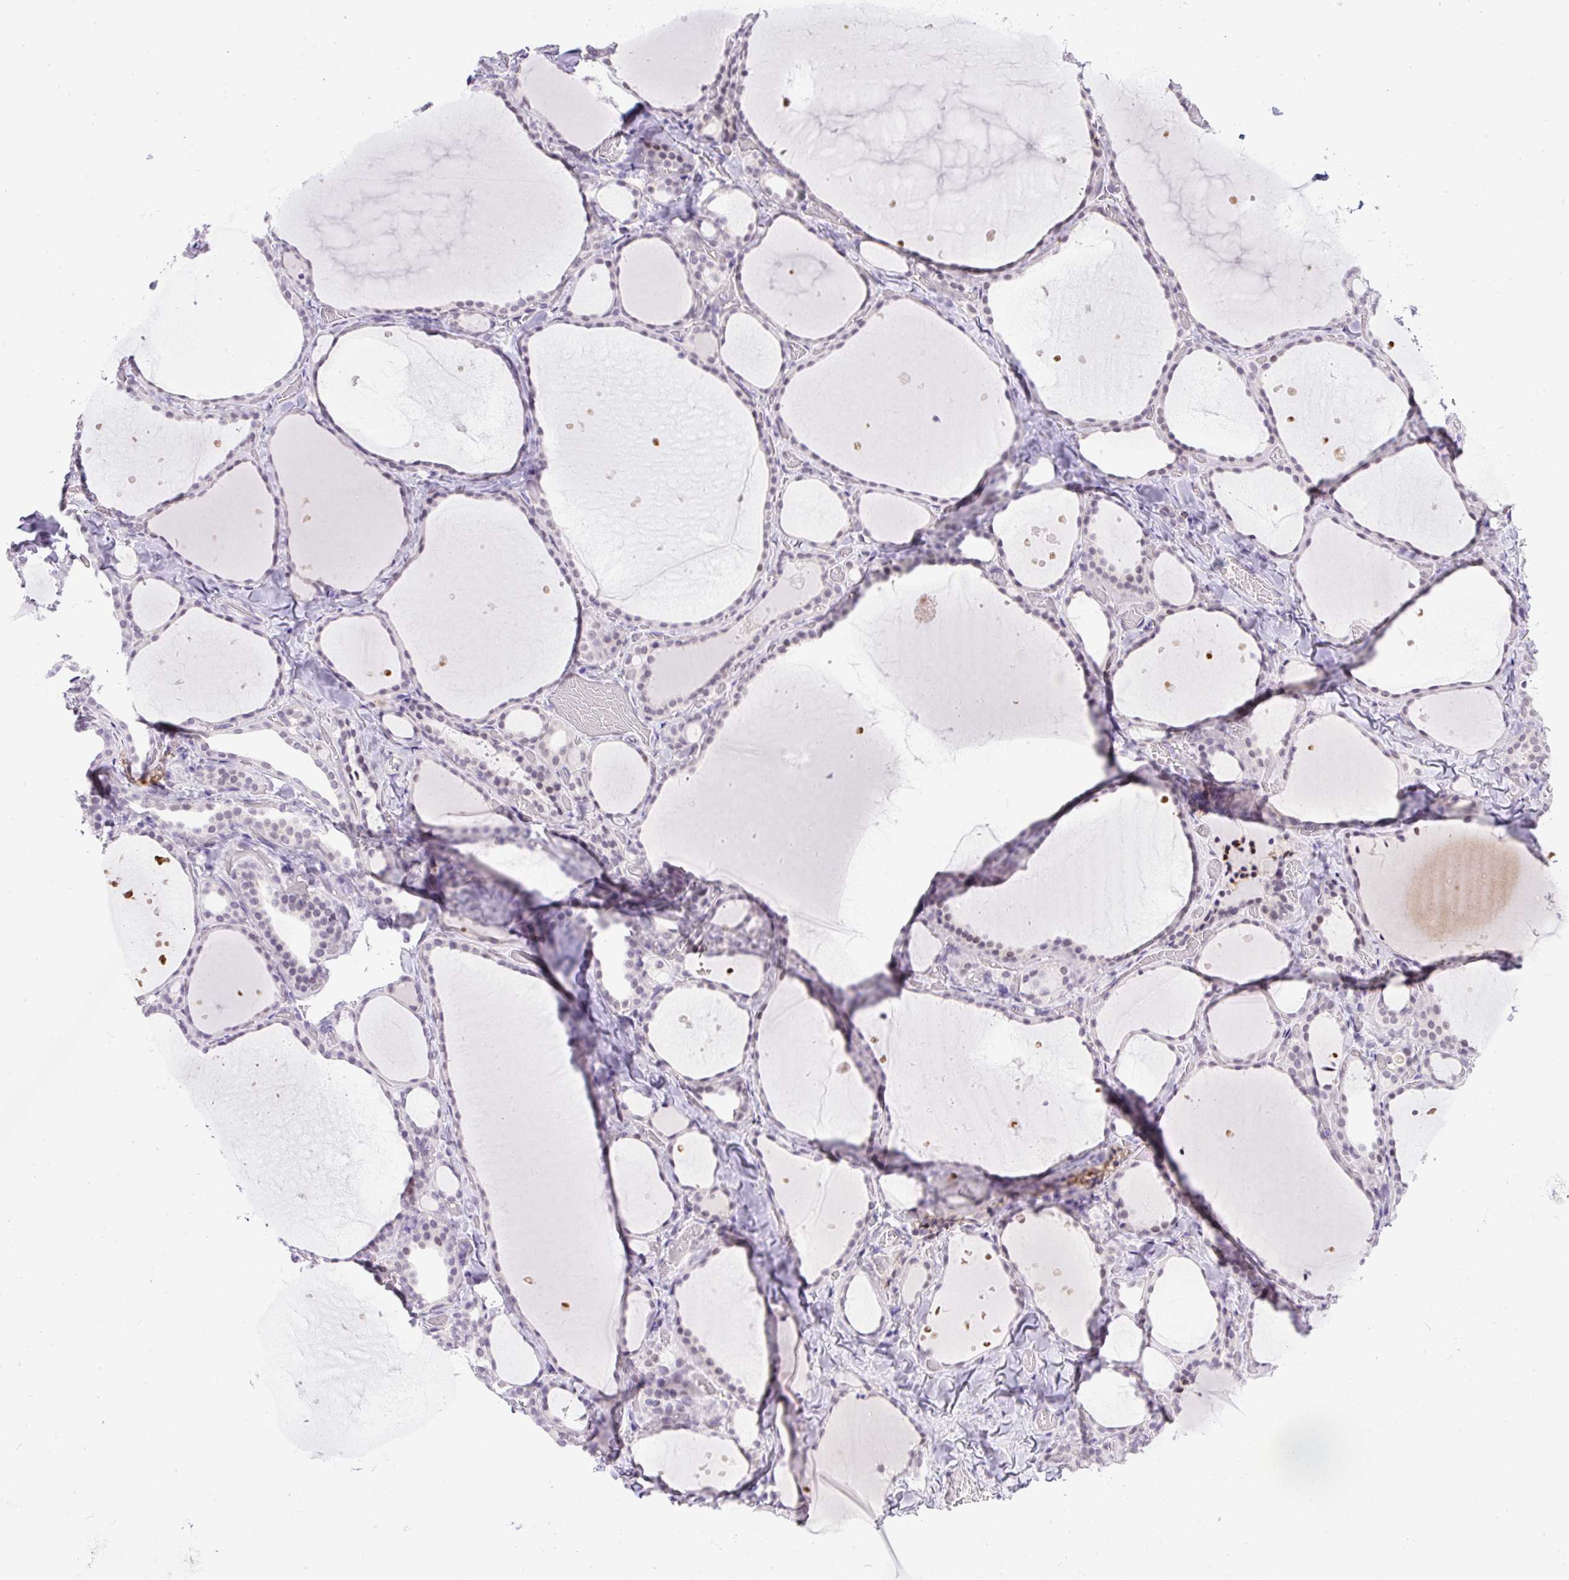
{"staining": {"intensity": "weak", "quantity": "<25%", "location": "nuclear"}, "tissue": "thyroid gland", "cell_type": "Glandular cells", "image_type": "normal", "snomed": [{"axis": "morphology", "description": "Normal tissue, NOS"}, {"axis": "topography", "description": "Thyroid gland"}], "caption": "This is a histopathology image of immunohistochemistry (IHC) staining of normal thyroid gland, which shows no positivity in glandular cells. (DAB (3,3'-diaminobenzidine) immunohistochemistry with hematoxylin counter stain).", "gene": "WNT10B", "patient": {"sex": "female", "age": 36}}